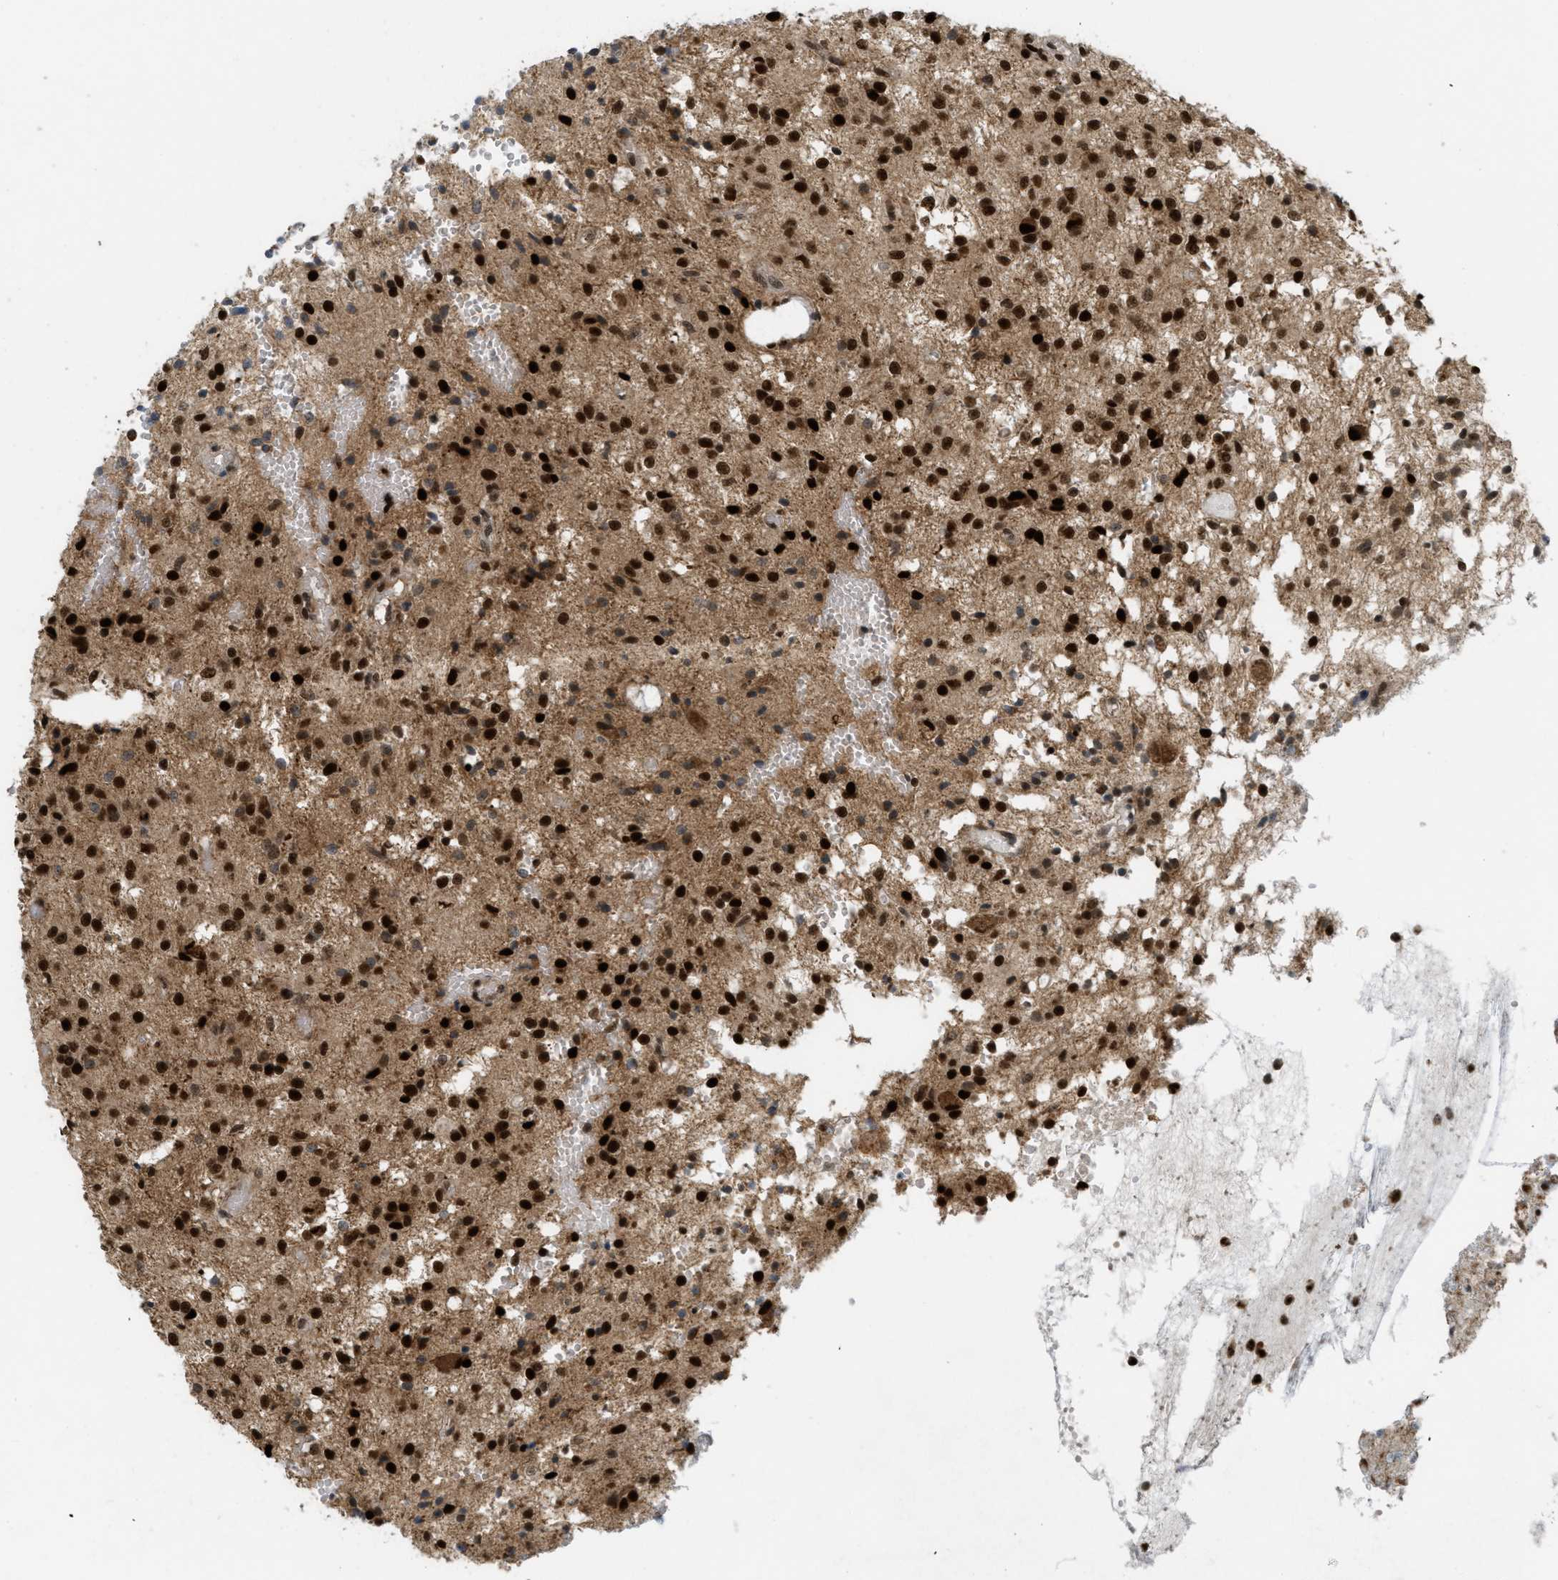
{"staining": {"intensity": "strong", "quantity": ">75%", "location": "cytoplasmic/membranous,nuclear"}, "tissue": "glioma", "cell_type": "Tumor cells", "image_type": "cancer", "snomed": [{"axis": "morphology", "description": "Glioma, malignant, High grade"}, {"axis": "topography", "description": "Brain"}], "caption": "IHC of human malignant high-grade glioma reveals high levels of strong cytoplasmic/membranous and nuclear expression in approximately >75% of tumor cells.", "gene": "TLK1", "patient": {"sex": "female", "age": 59}}